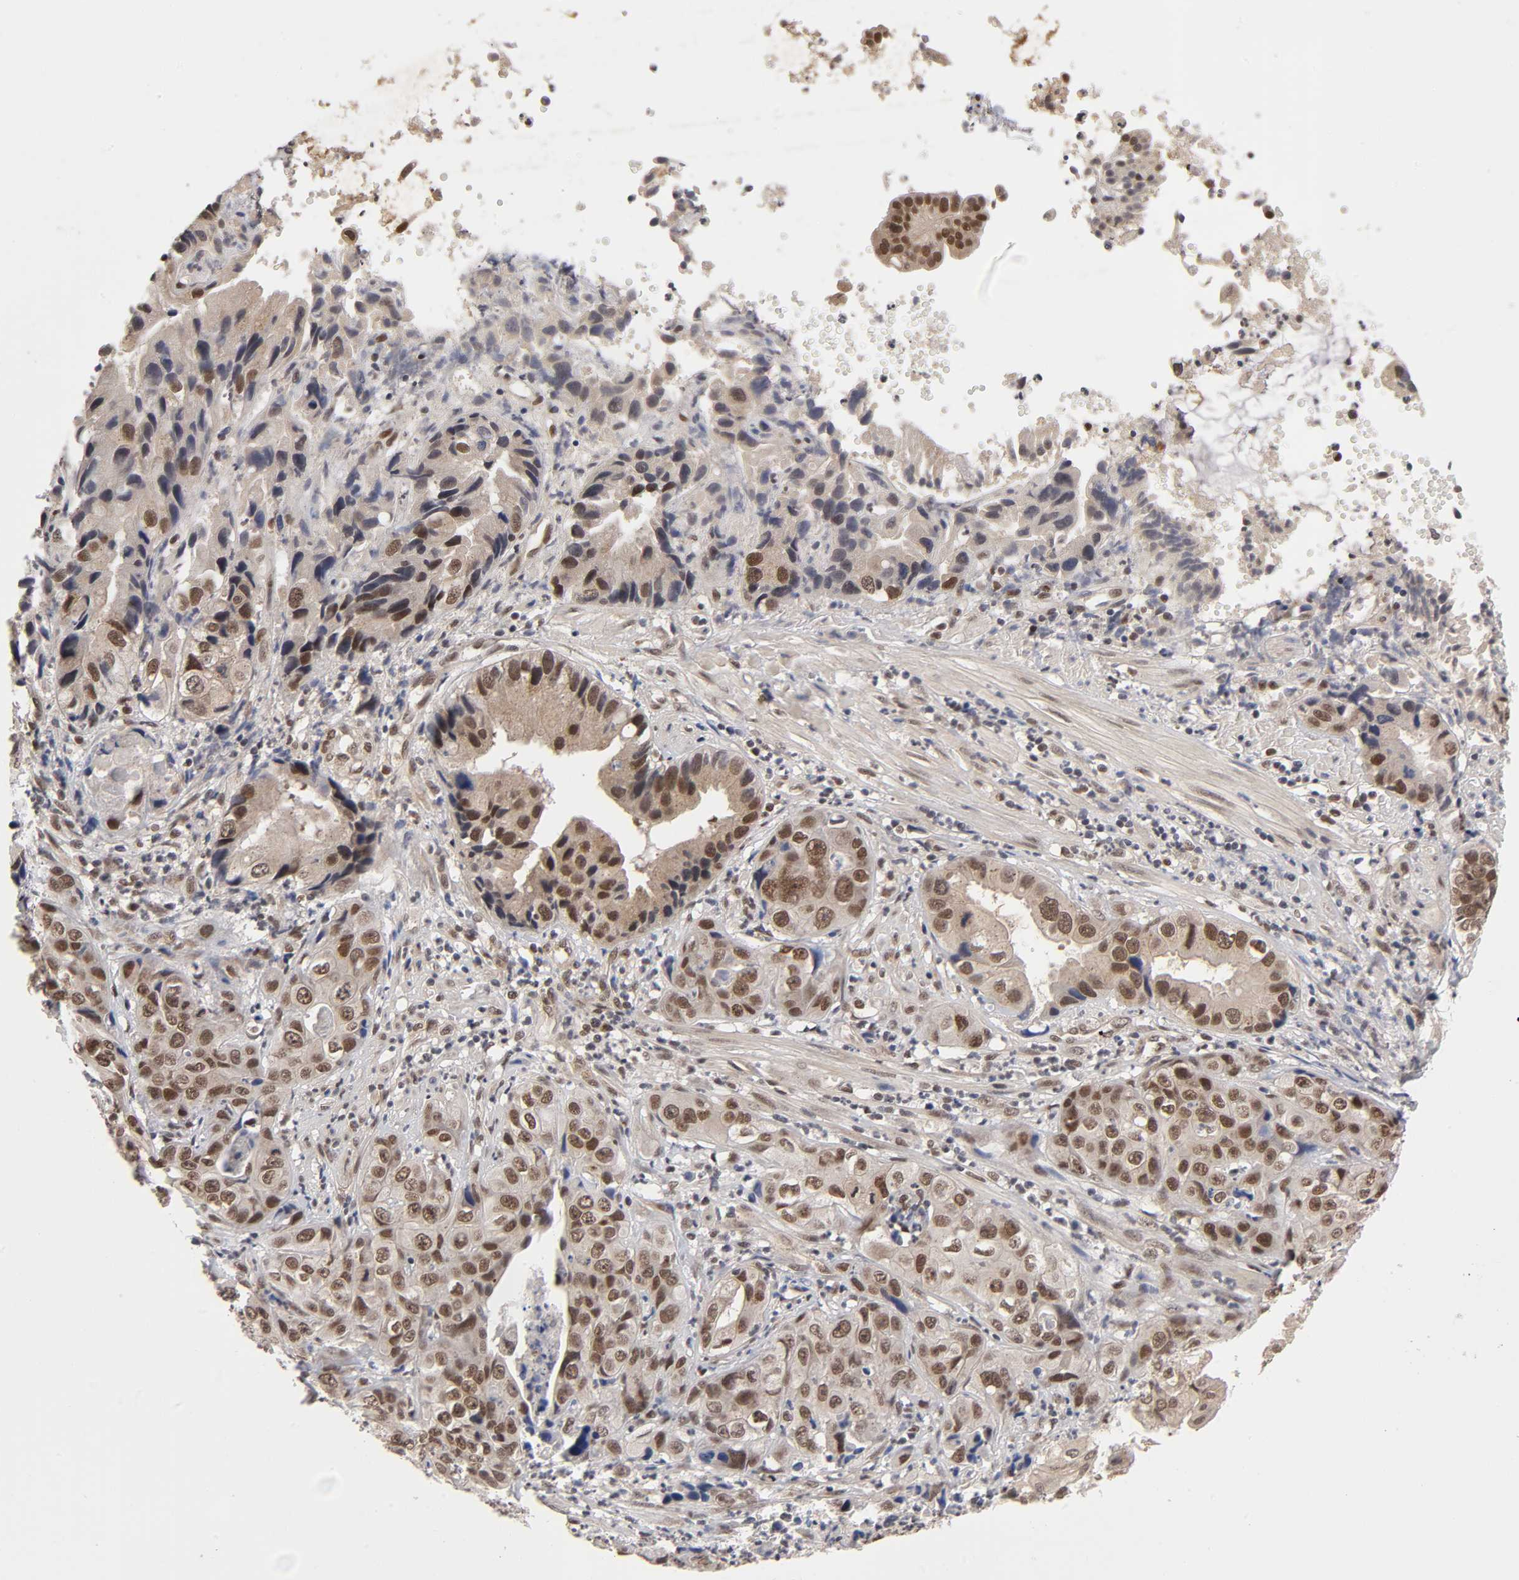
{"staining": {"intensity": "strong", "quantity": ">75%", "location": "cytoplasmic/membranous,nuclear"}, "tissue": "liver cancer", "cell_type": "Tumor cells", "image_type": "cancer", "snomed": [{"axis": "morphology", "description": "Cholangiocarcinoma"}, {"axis": "topography", "description": "Liver"}], "caption": "The micrograph displays a brown stain indicating the presence of a protein in the cytoplasmic/membranous and nuclear of tumor cells in cholangiocarcinoma (liver).", "gene": "EP300", "patient": {"sex": "female", "age": 61}}